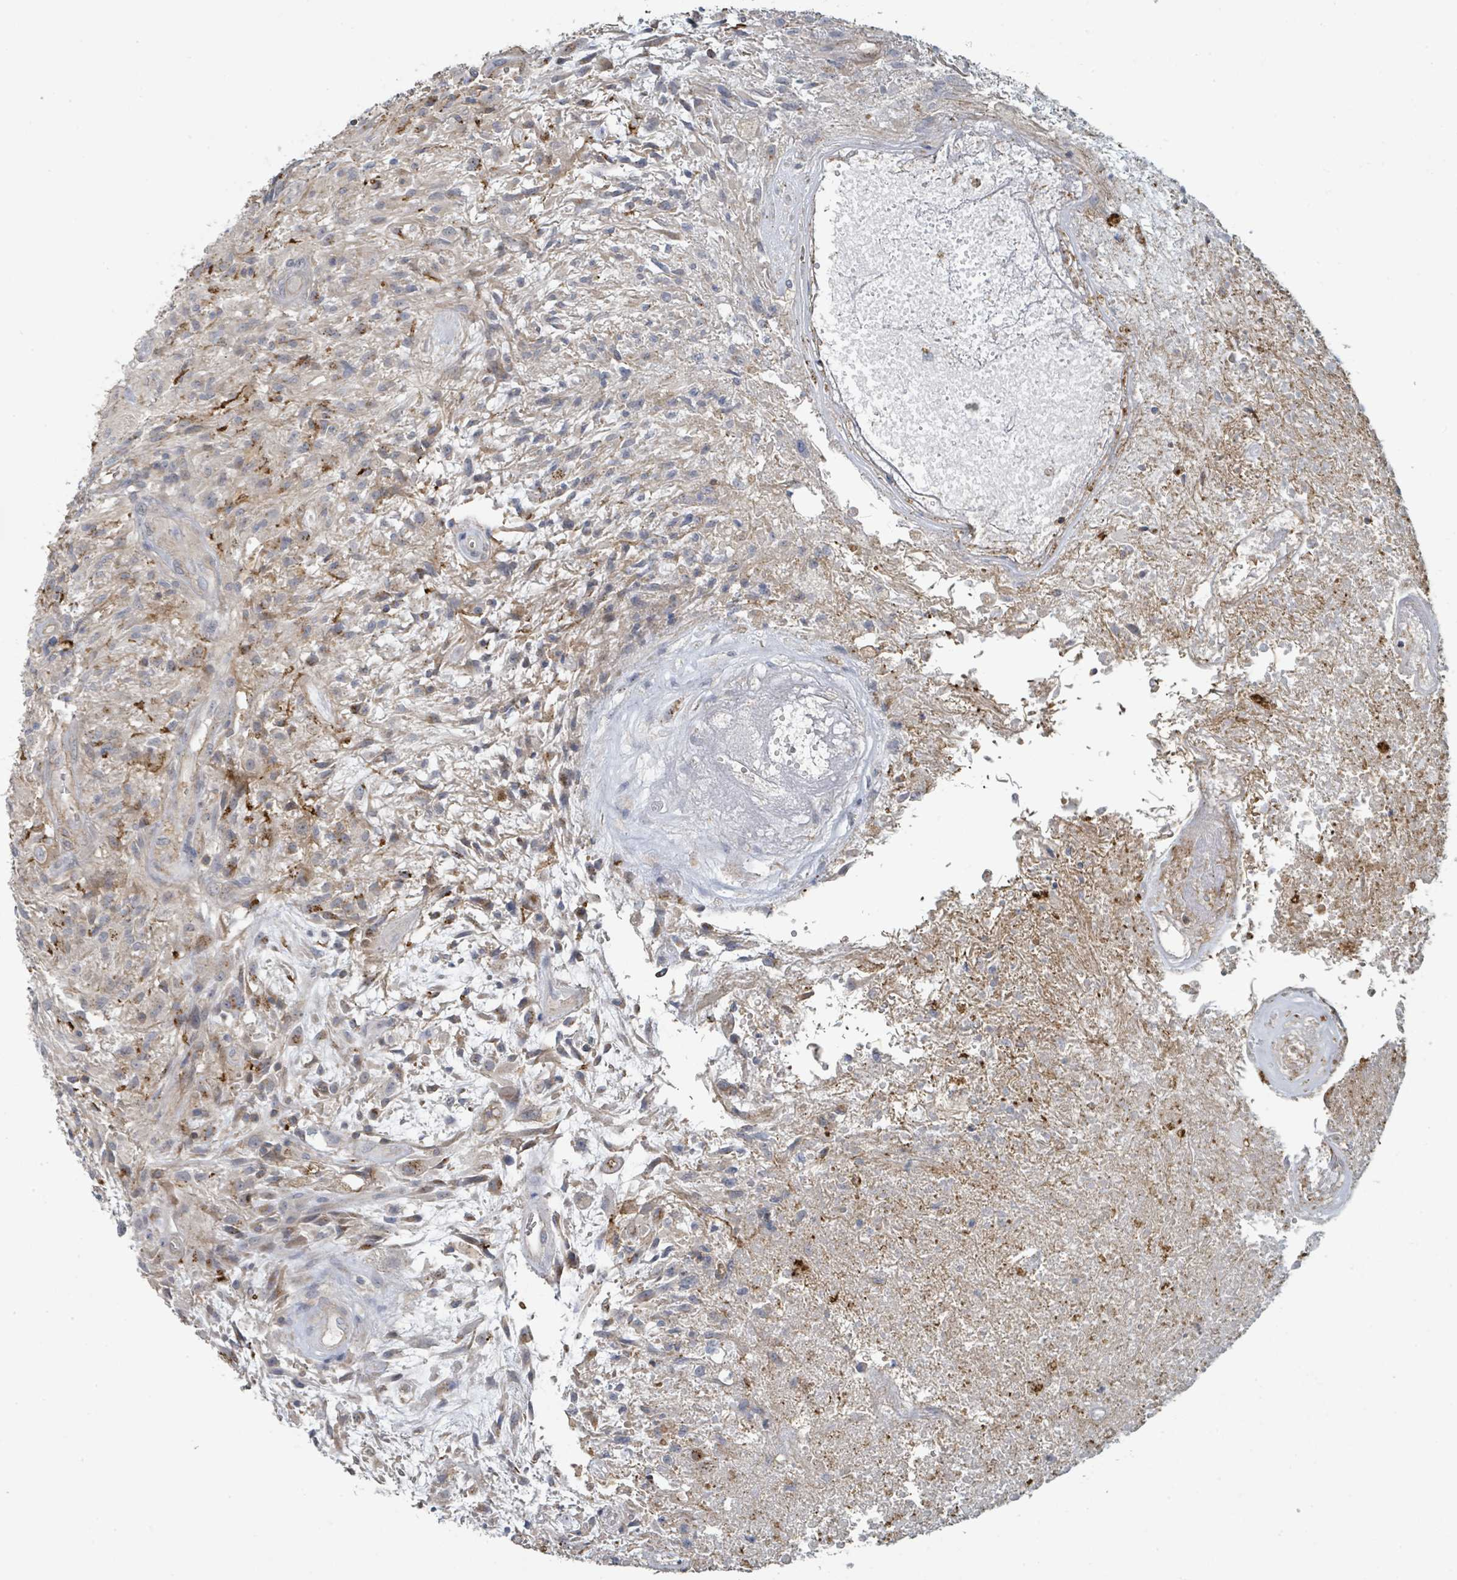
{"staining": {"intensity": "negative", "quantity": "none", "location": "none"}, "tissue": "glioma", "cell_type": "Tumor cells", "image_type": "cancer", "snomed": [{"axis": "morphology", "description": "Glioma, malignant, High grade"}, {"axis": "topography", "description": "Brain"}], "caption": "A histopathology image of human malignant high-grade glioma is negative for staining in tumor cells. Nuclei are stained in blue.", "gene": "LRRC42", "patient": {"sex": "male", "age": 56}}